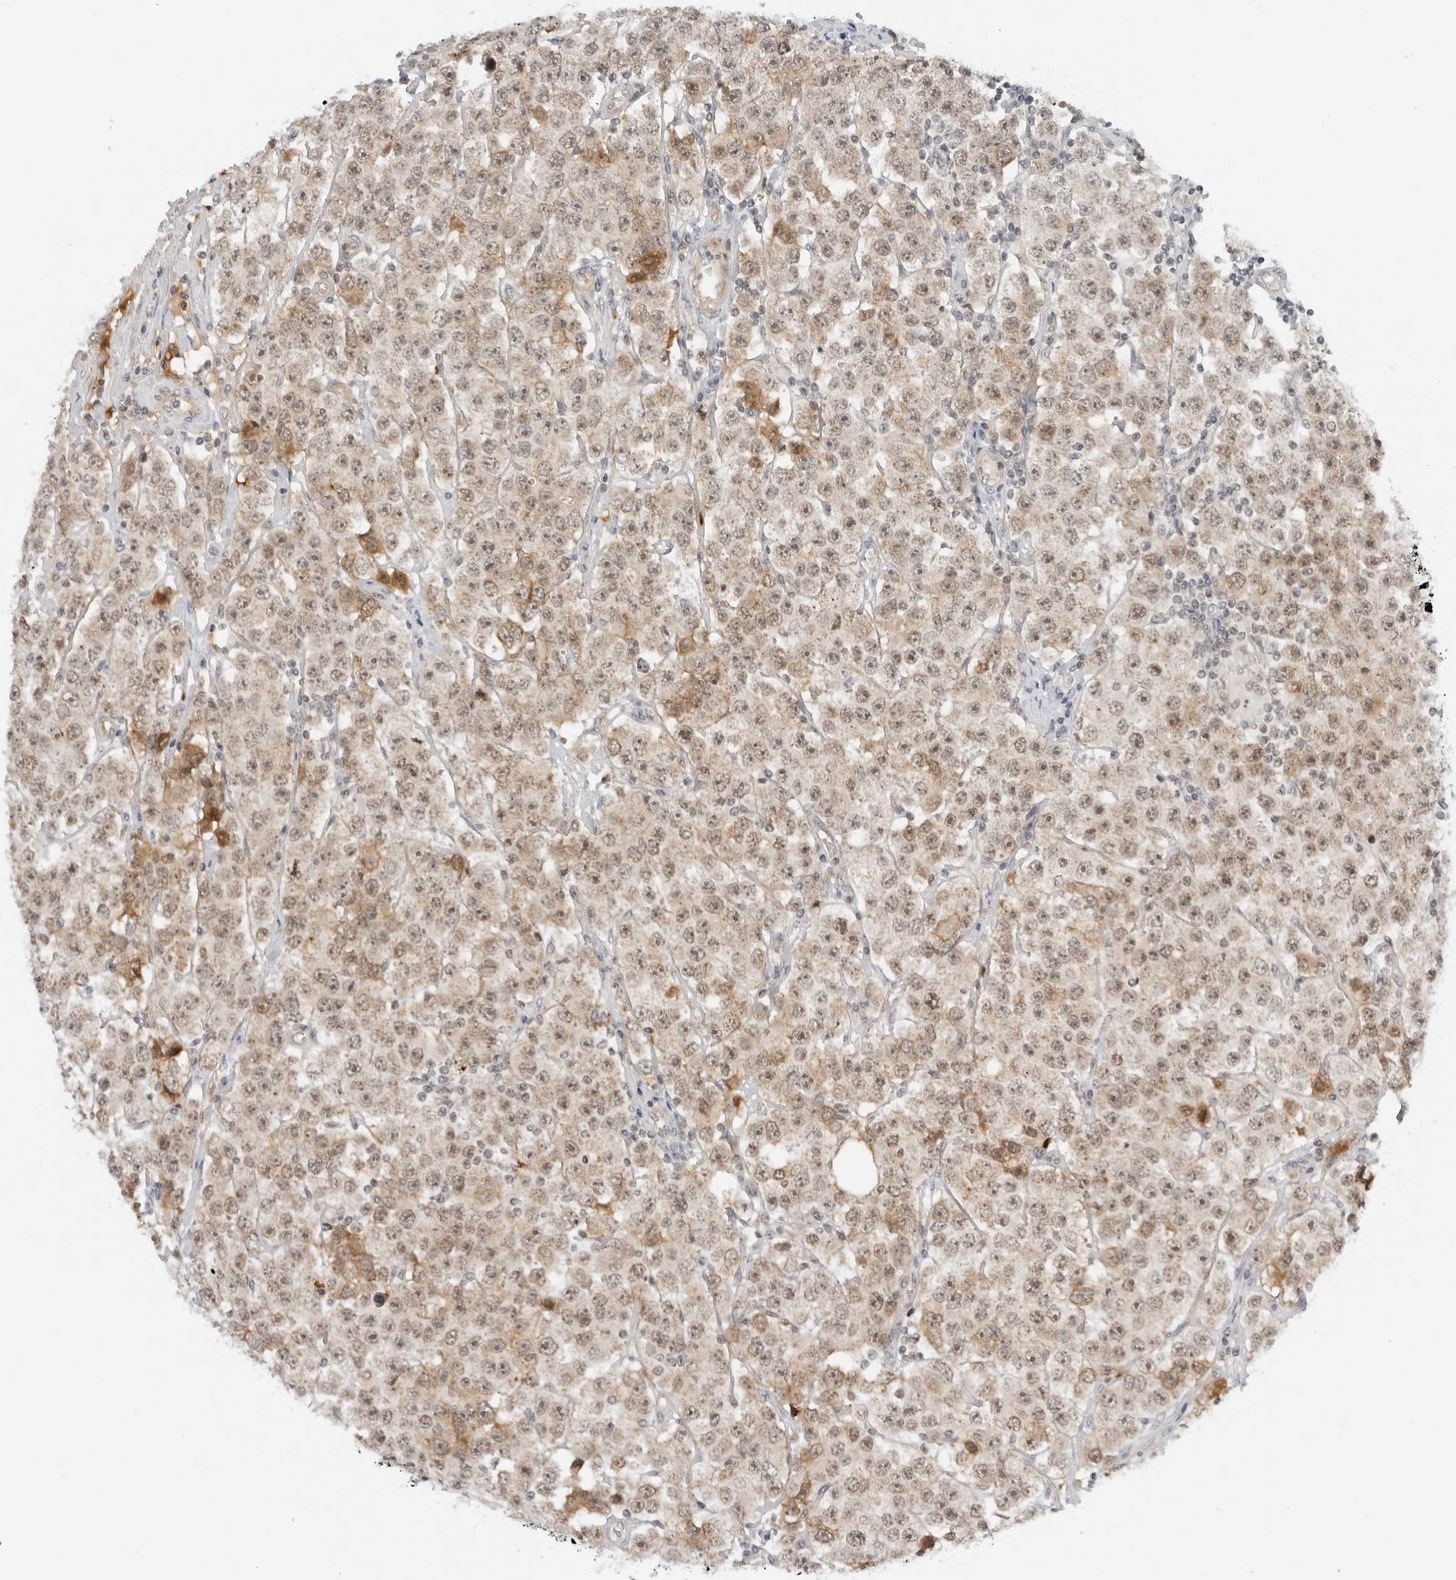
{"staining": {"intensity": "weak", "quantity": ">75%", "location": "cytoplasmic/membranous,nuclear"}, "tissue": "testis cancer", "cell_type": "Tumor cells", "image_type": "cancer", "snomed": [{"axis": "morphology", "description": "Seminoma, NOS"}, {"axis": "topography", "description": "Testis"}], "caption": "Protein expression analysis of testis seminoma displays weak cytoplasmic/membranous and nuclear positivity in about >75% of tumor cells. (DAB = brown stain, brightfield microscopy at high magnification).", "gene": "SUGCT", "patient": {"sex": "male", "age": 28}}